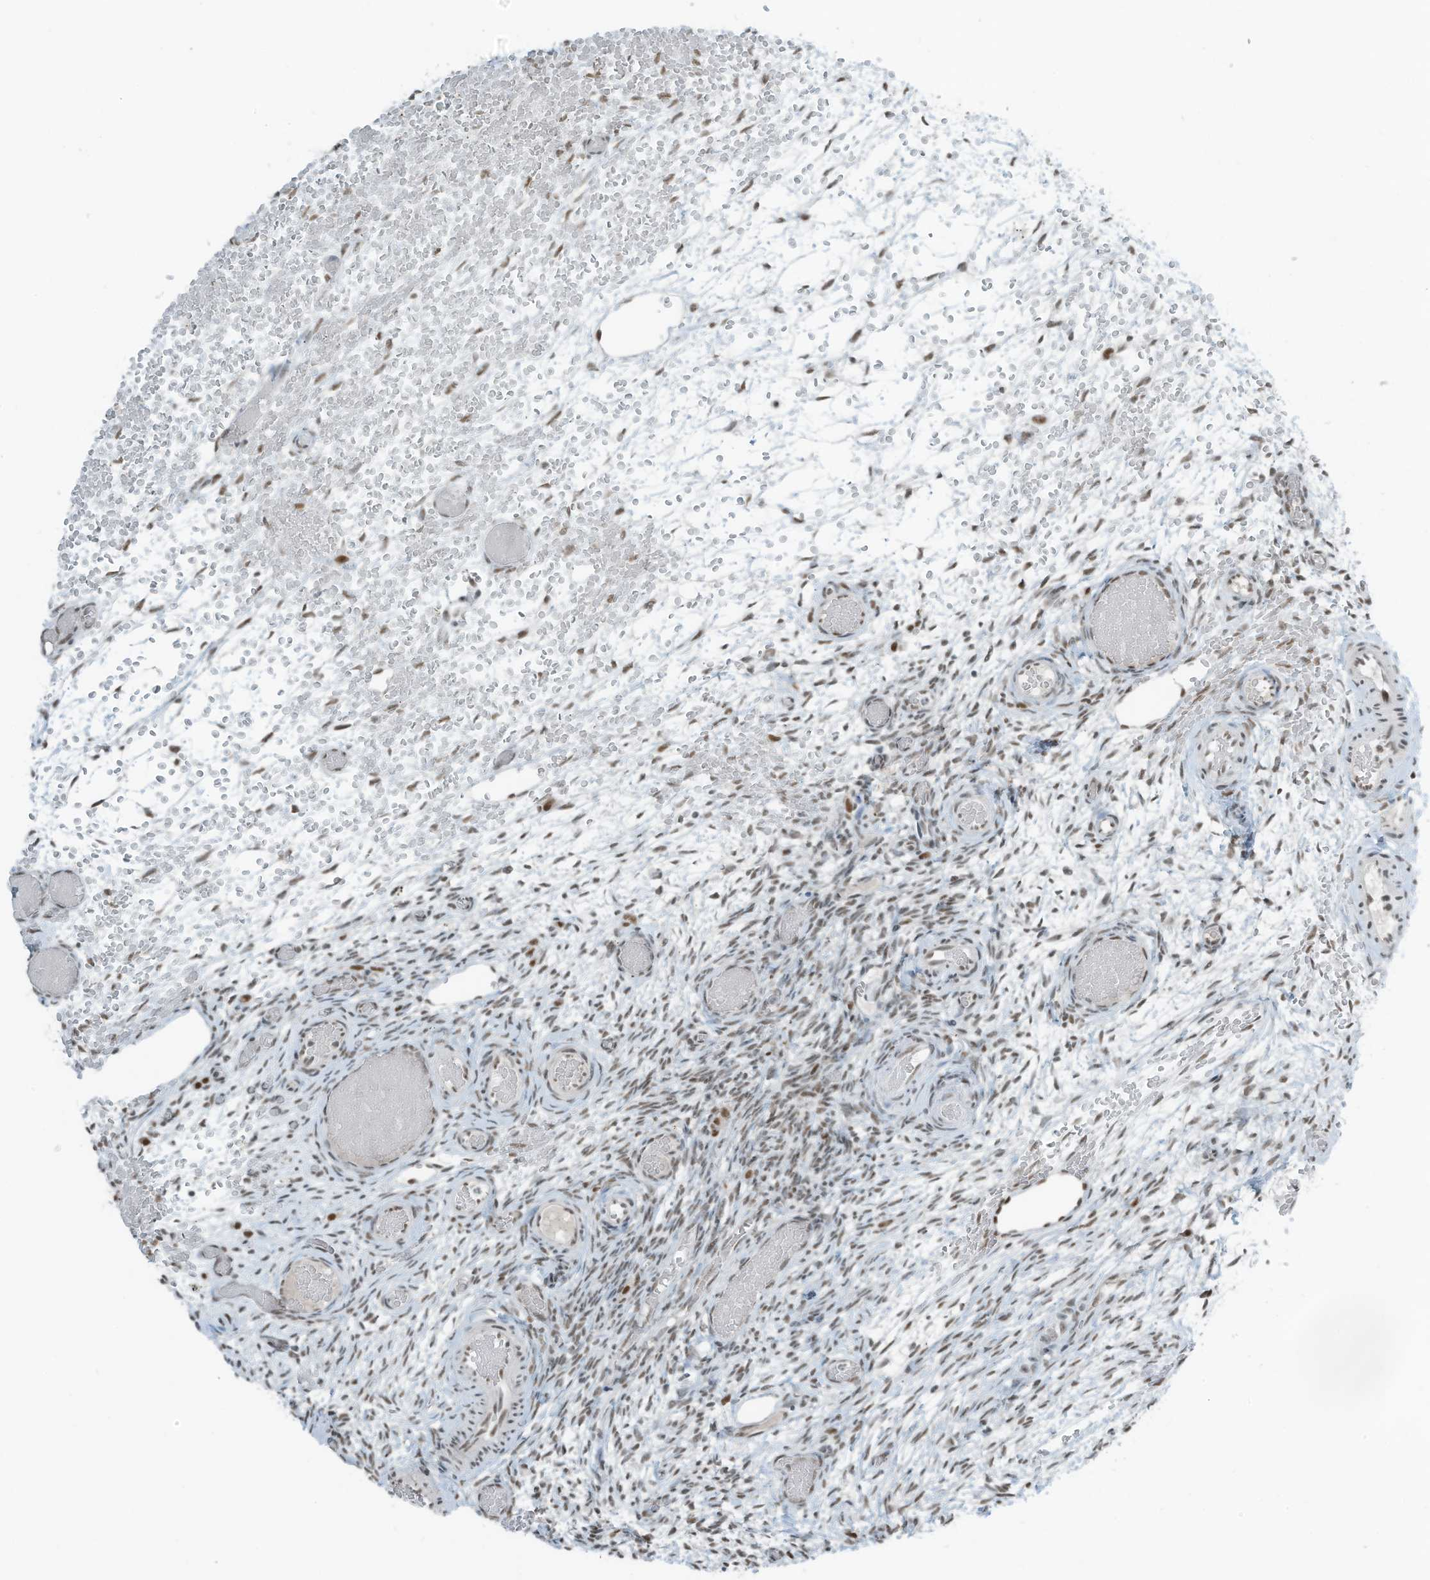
{"staining": {"intensity": "weak", "quantity": "25%-75%", "location": "nuclear"}, "tissue": "ovary", "cell_type": "Ovarian stroma cells", "image_type": "normal", "snomed": [{"axis": "morphology", "description": "Adenocarcinoma, NOS"}, {"axis": "topography", "description": "Endometrium"}], "caption": "Immunohistochemical staining of unremarkable human ovary exhibits weak nuclear protein expression in about 25%-75% of ovarian stroma cells.", "gene": "WRNIP1", "patient": {"sex": "female", "age": 32}}